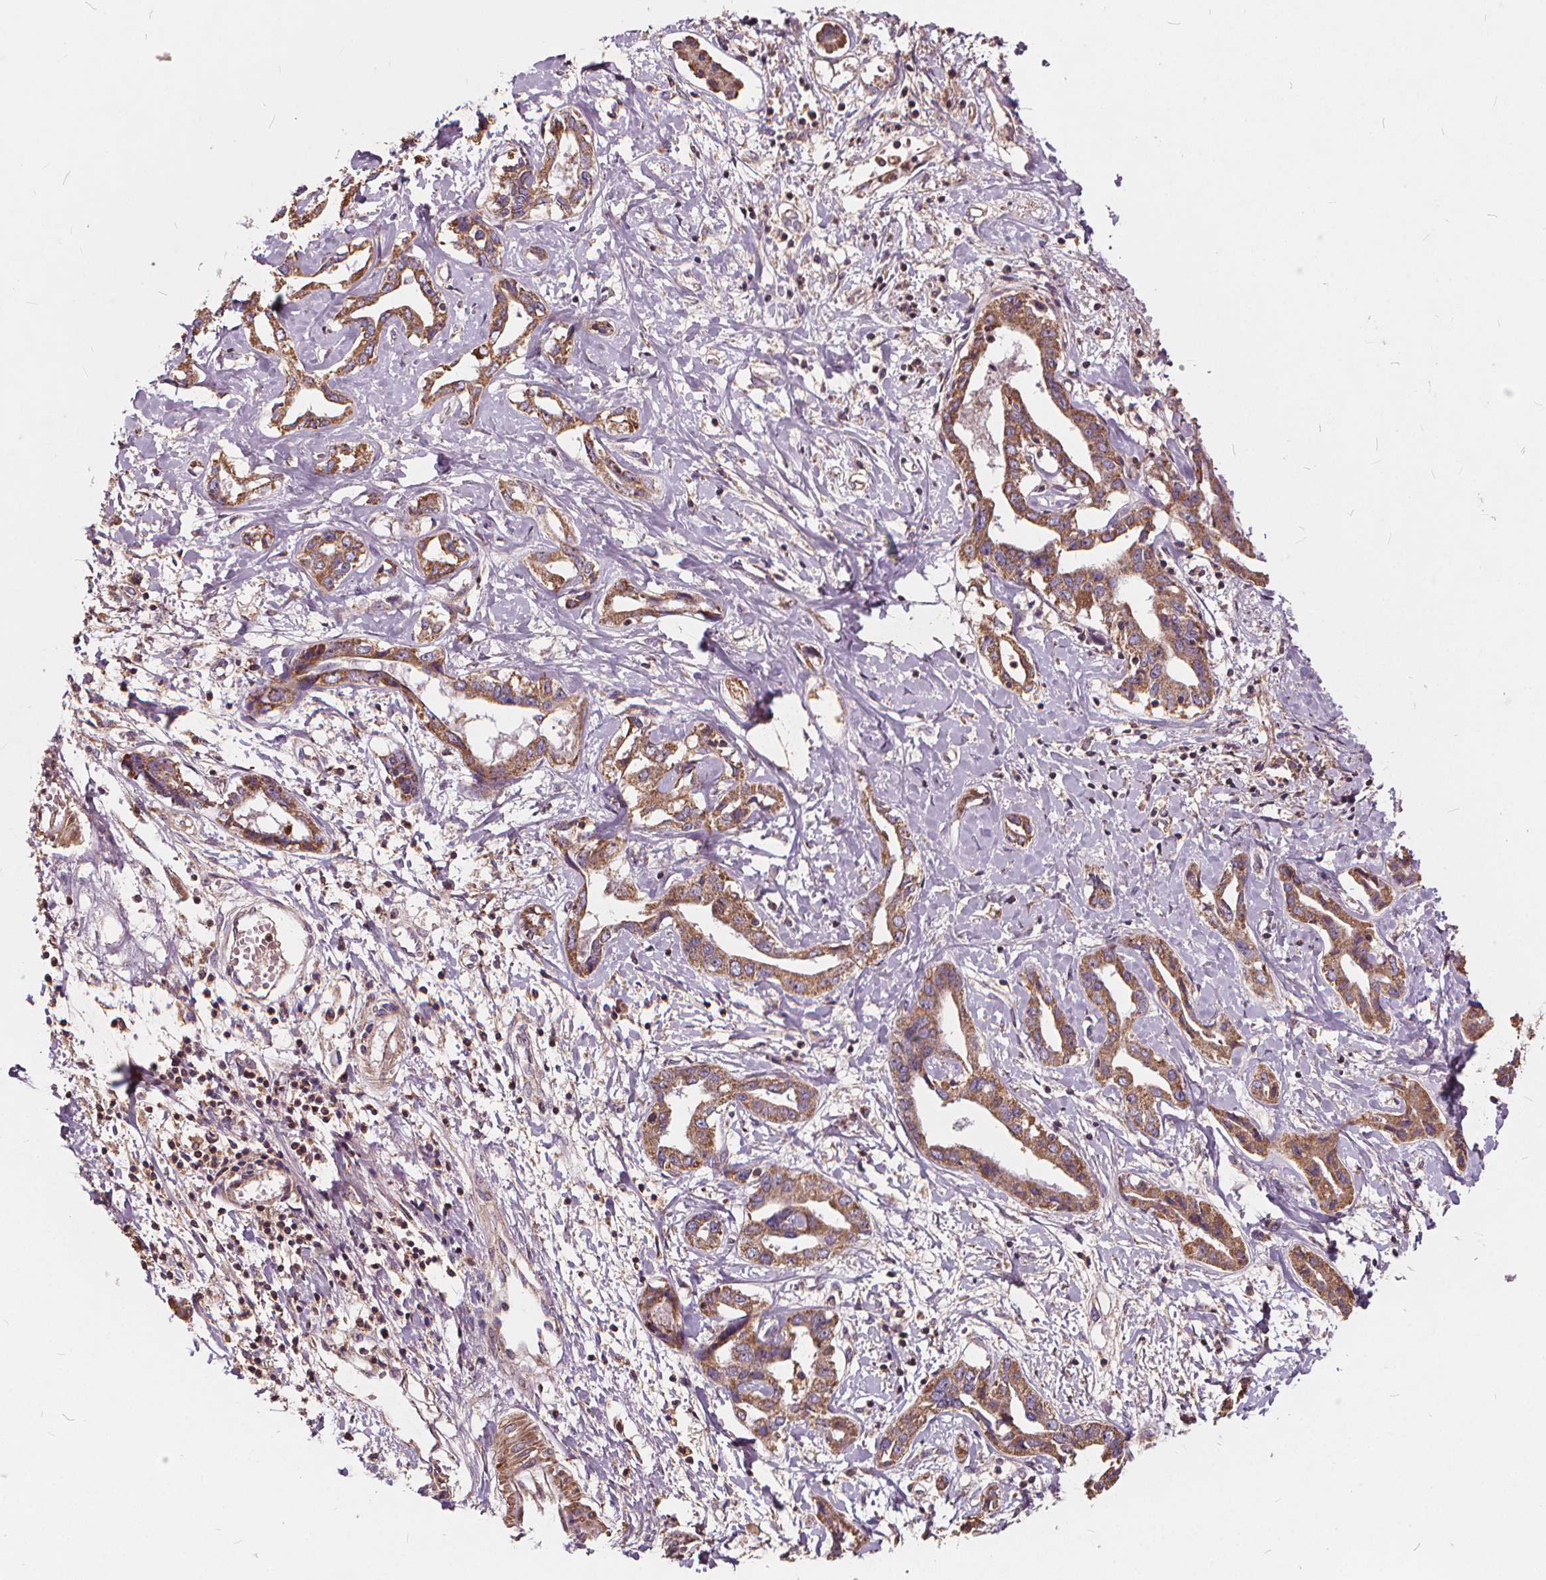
{"staining": {"intensity": "moderate", "quantity": ">75%", "location": "cytoplasmic/membranous"}, "tissue": "liver cancer", "cell_type": "Tumor cells", "image_type": "cancer", "snomed": [{"axis": "morphology", "description": "Cholangiocarcinoma"}, {"axis": "topography", "description": "Liver"}], "caption": "Immunohistochemistry (DAB (3,3'-diaminobenzidine)) staining of liver cancer (cholangiocarcinoma) shows moderate cytoplasmic/membranous protein positivity in approximately >75% of tumor cells.", "gene": "ORAI2", "patient": {"sex": "male", "age": 59}}